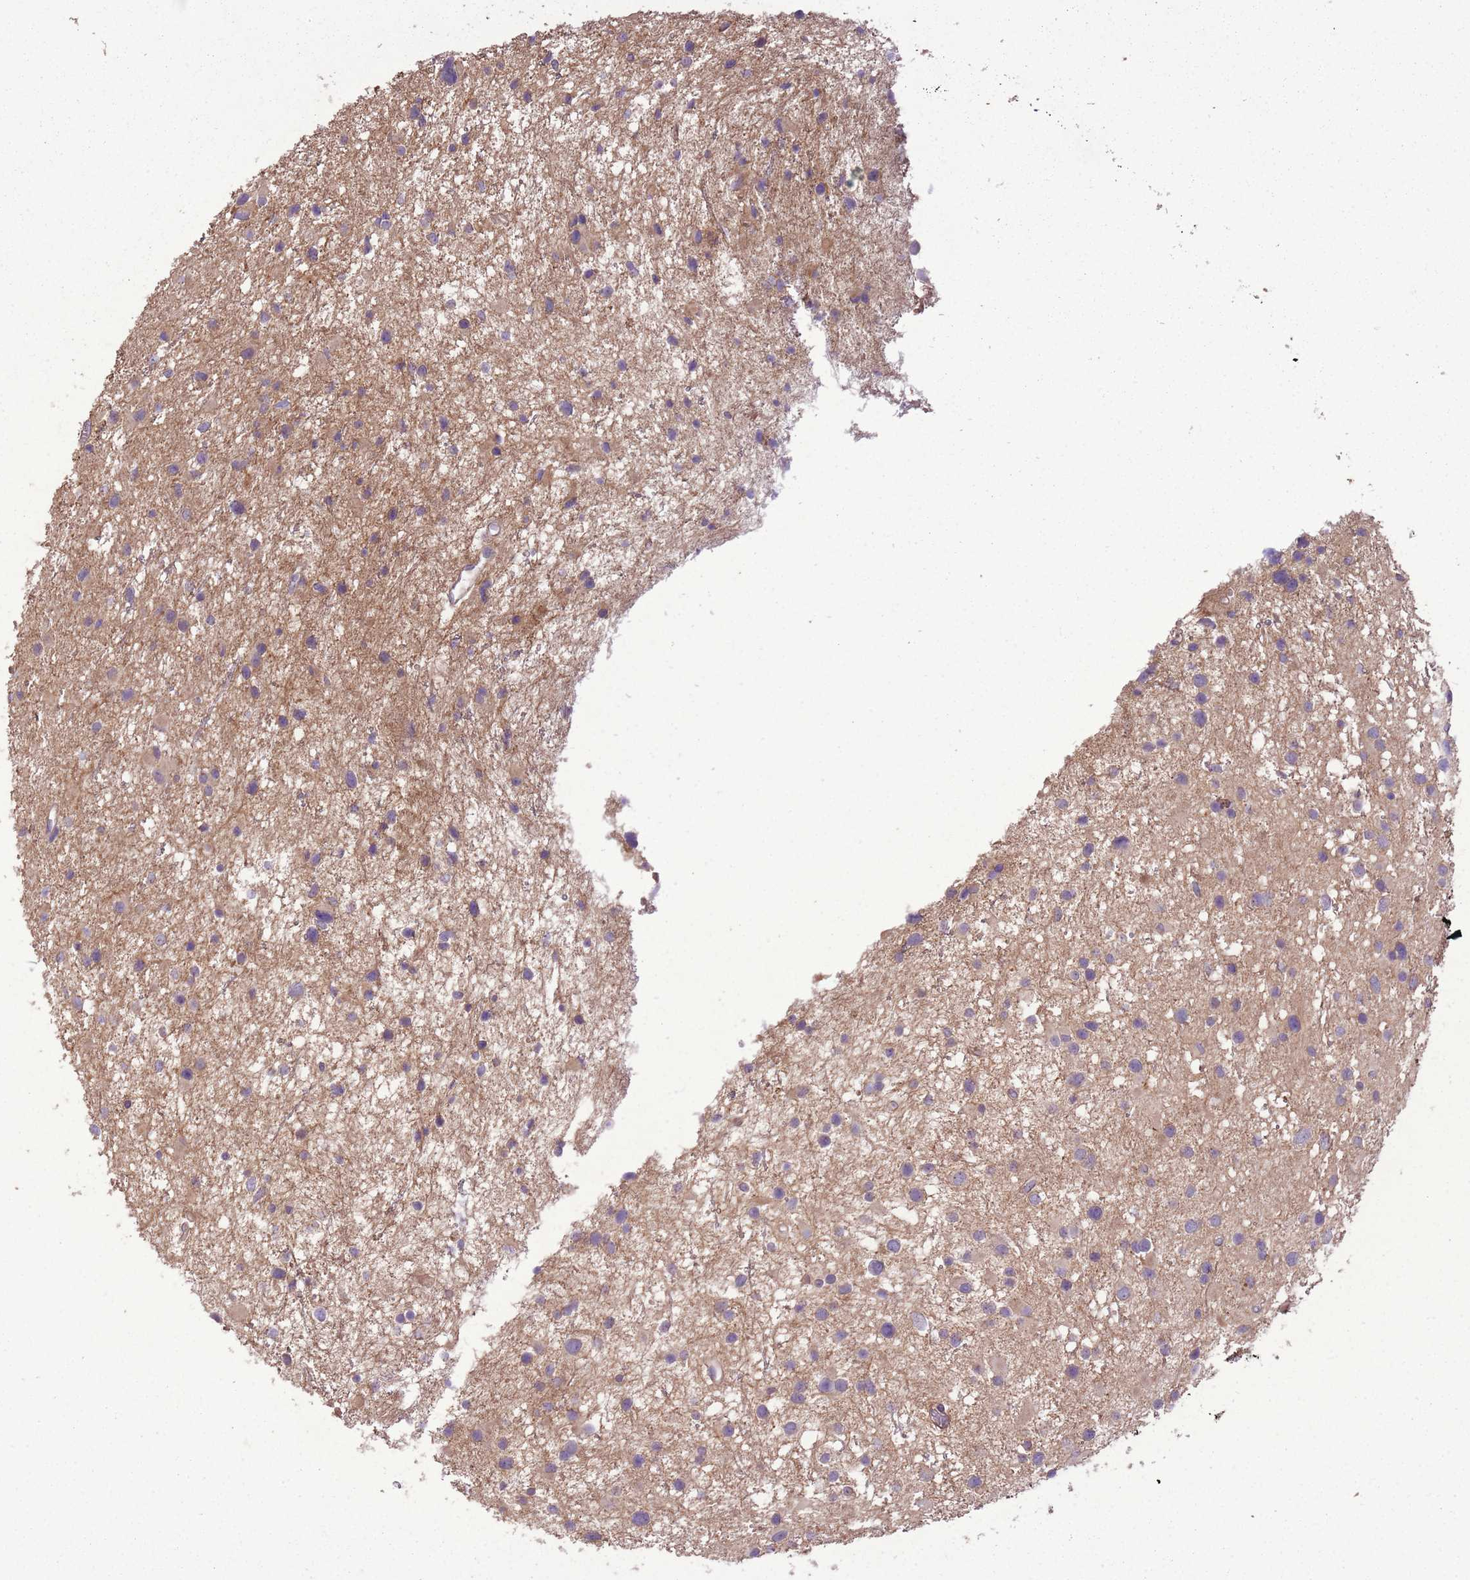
{"staining": {"intensity": "weak", "quantity": "25%-75%", "location": "cytoplasmic/membranous"}, "tissue": "glioma", "cell_type": "Tumor cells", "image_type": "cancer", "snomed": [{"axis": "morphology", "description": "Glioma, malignant, Low grade"}, {"axis": "topography", "description": "Brain"}], "caption": "Immunohistochemical staining of human glioma demonstrates weak cytoplasmic/membranous protein staining in approximately 25%-75% of tumor cells.", "gene": "ANKRD24", "patient": {"sex": "female", "age": 32}}